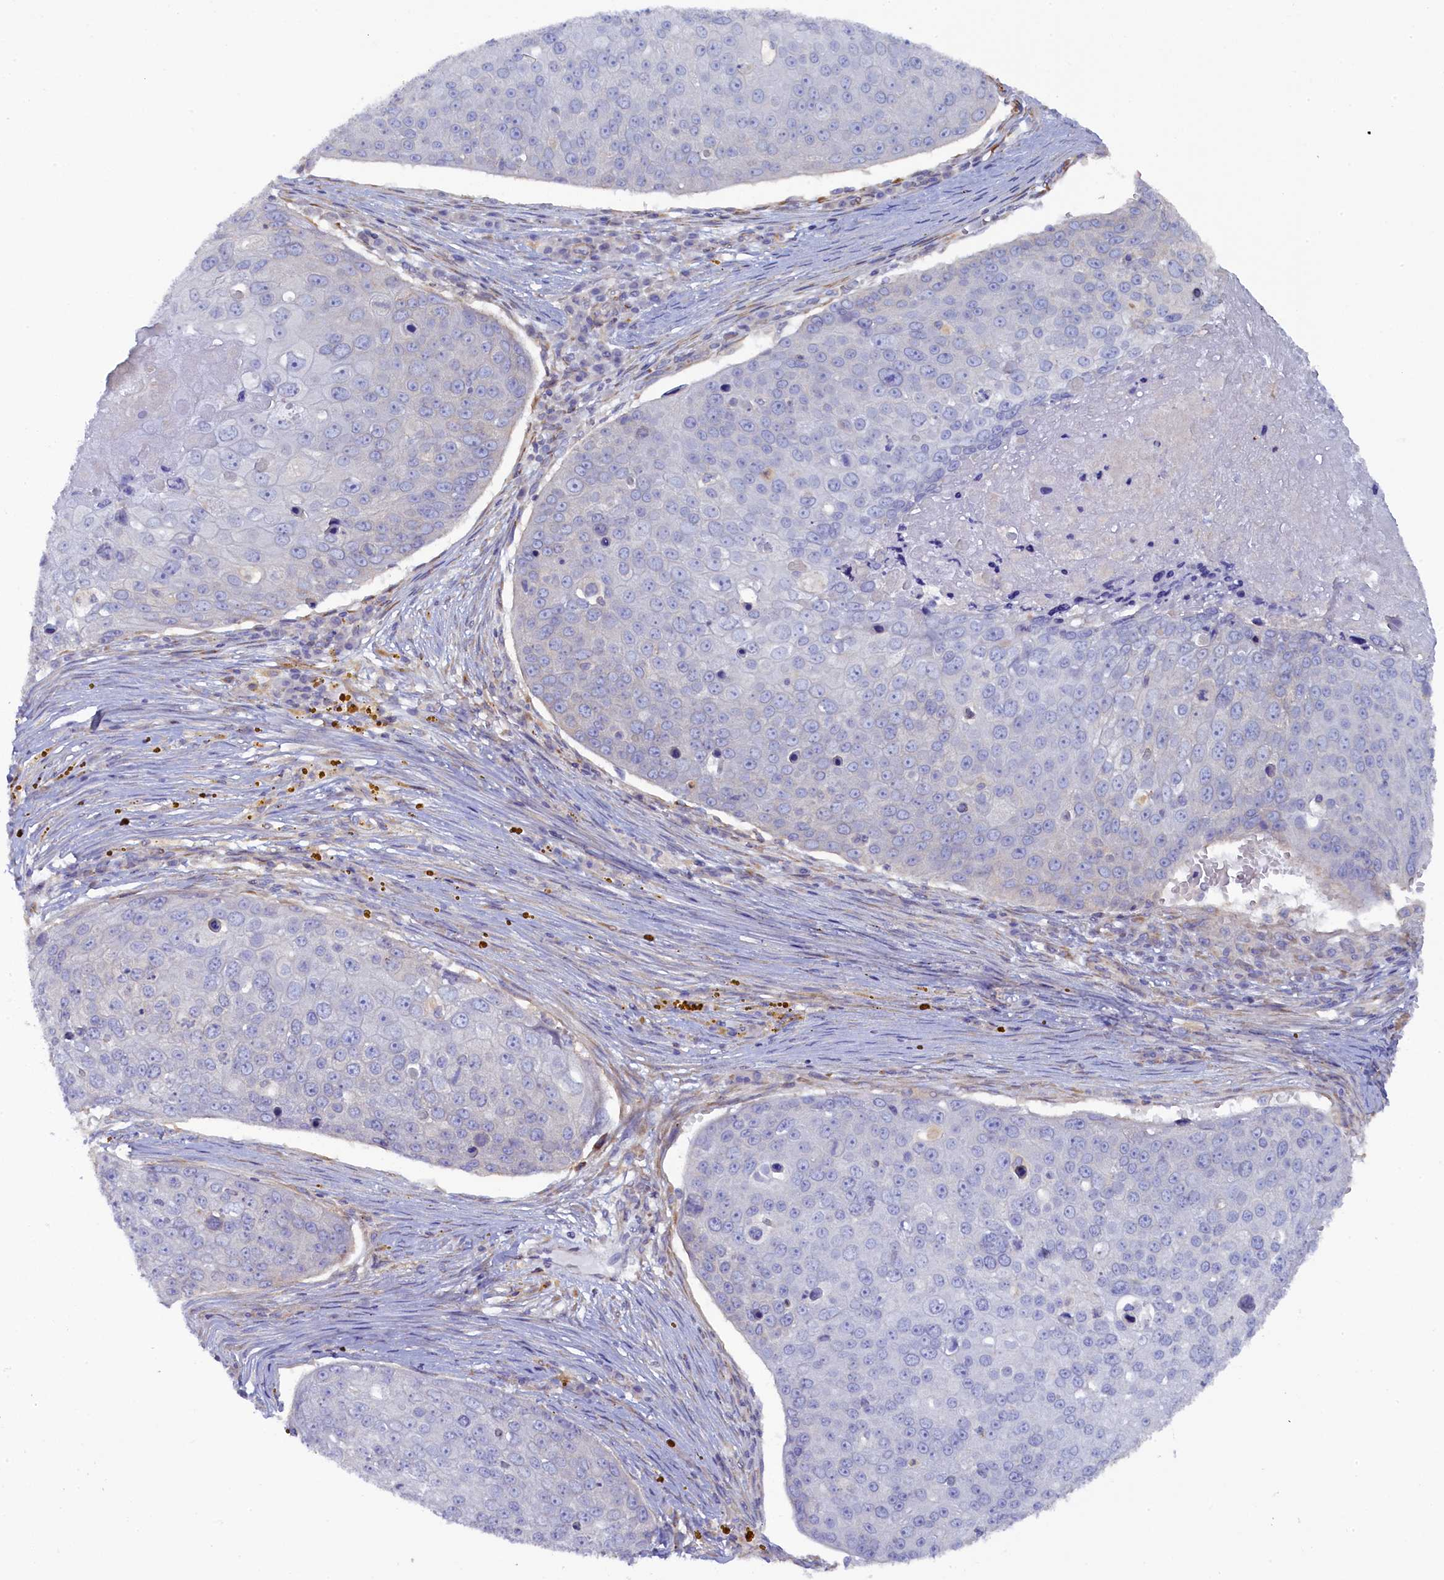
{"staining": {"intensity": "negative", "quantity": "none", "location": "none"}, "tissue": "skin cancer", "cell_type": "Tumor cells", "image_type": "cancer", "snomed": [{"axis": "morphology", "description": "Squamous cell carcinoma, NOS"}, {"axis": "topography", "description": "Skin"}], "caption": "Skin cancer was stained to show a protein in brown. There is no significant positivity in tumor cells.", "gene": "POGLUT3", "patient": {"sex": "male", "age": 71}}